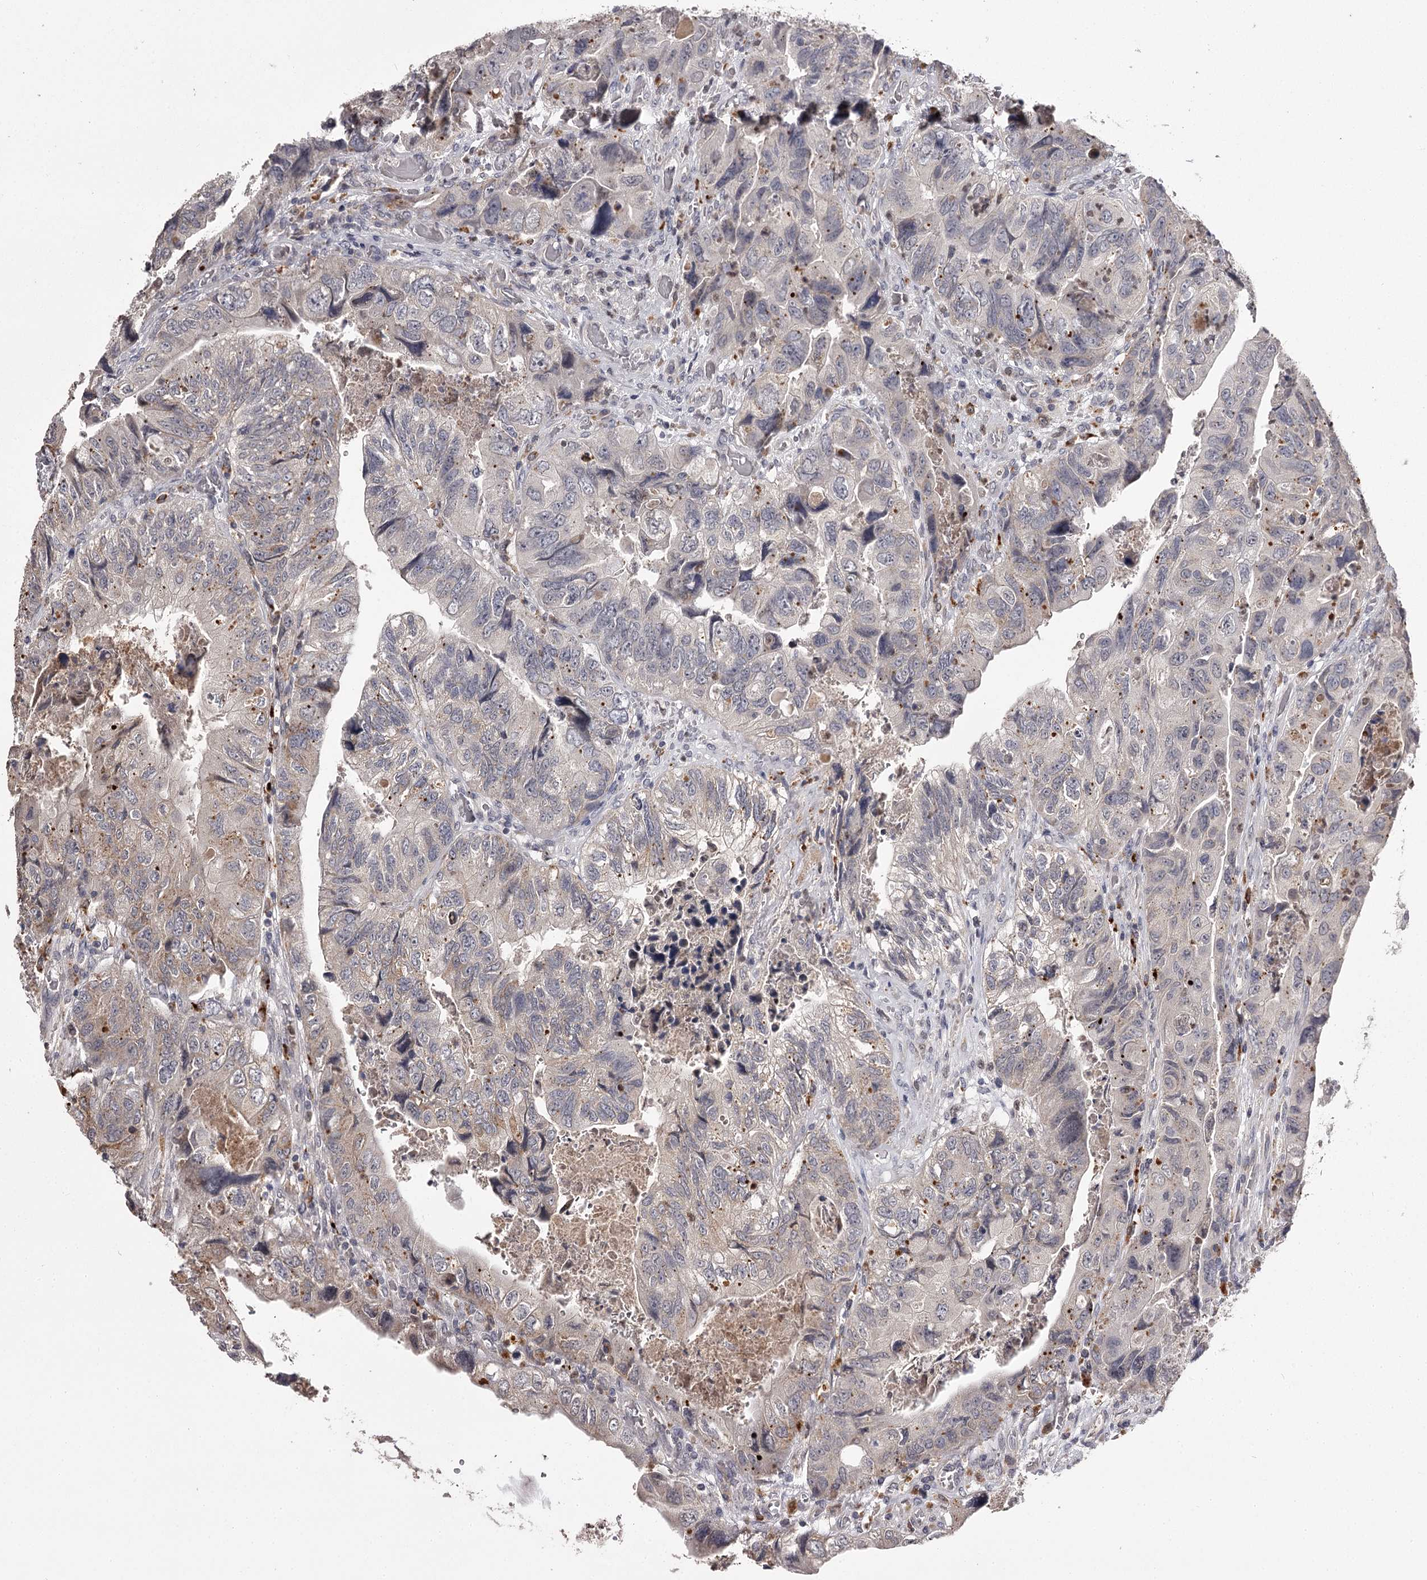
{"staining": {"intensity": "weak", "quantity": "<25%", "location": "cytoplasmic/membranous"}, "tissue": "colorectal cancer", "cell_type": "Tumor cells", "image_type": "cancer", "snomed": [{"axis": "morphology", "description": "Adenocarcinoma, NOS"}, {"axis": "topography", "description": "Rectum"}], "caption": "Immunohistochemical staining of human adenocarcinoma (colorectal) shows no significant positivity in tumor cells. (DAB (3,3'-diaminobenzidine) immunohistochemistry (IHC) with hematoxylin counter stain).", "gene": "SLC32A1", "patient": {"sex": "male", "age": 63}}